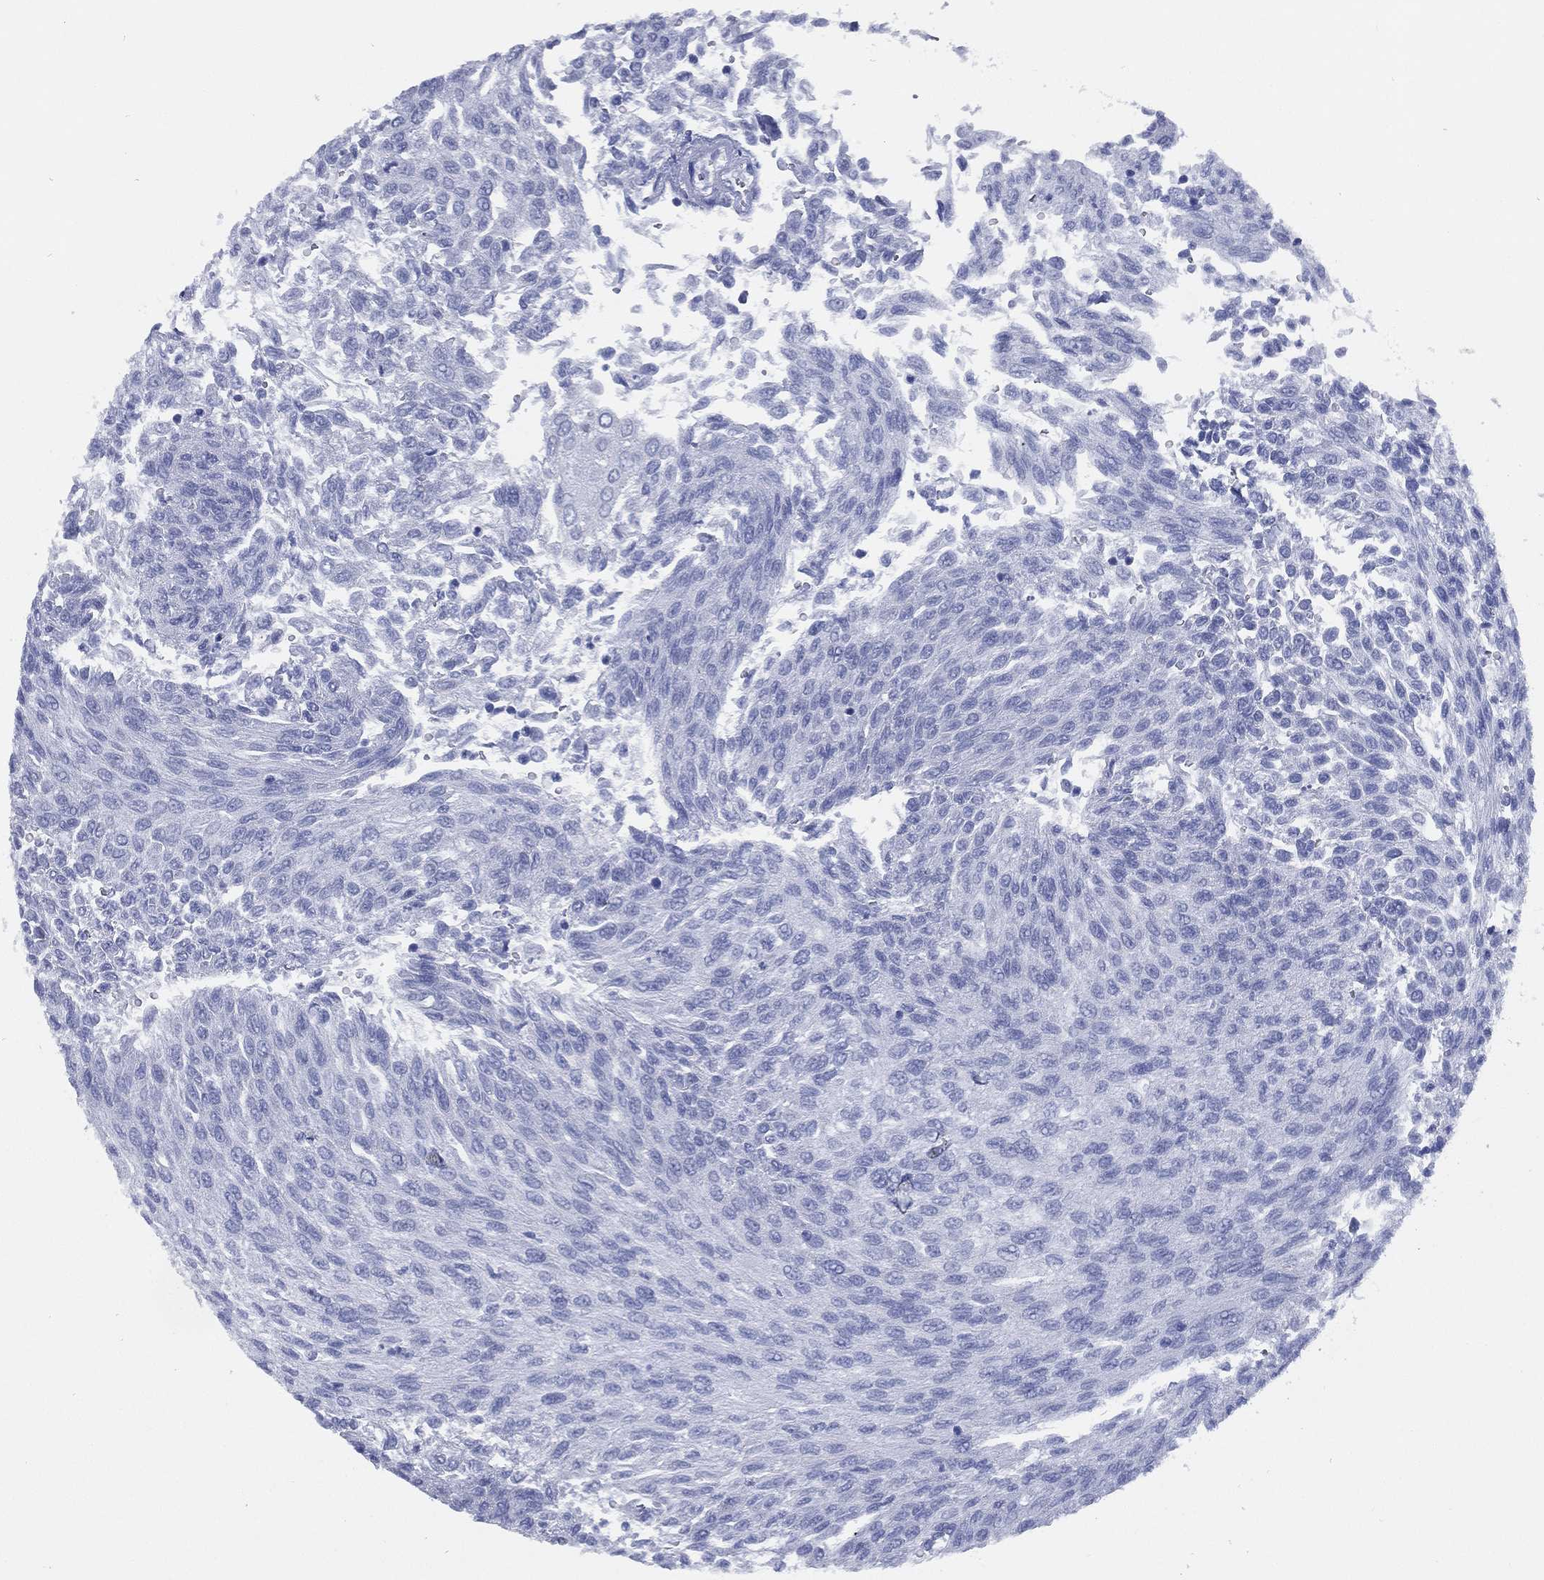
{"staining": {"intensity": "negative", "quantity": "none", "location": "none"}, "tissue": "urothelial cancer", "cell_type": "Tumor cells", "image_type": "cancer", "snomed": [{"axis": "morphology", "description": "Urothelial carcinoma, Low grade"}, {"axis": "topography", "description": "Urinary bladder"}], "caption": "Protein analysis of urothelial cancer exhibits no significant staining in tumor cells.", "gene": "TMEM252", "patient": {"sex": "male", "age": 78}}